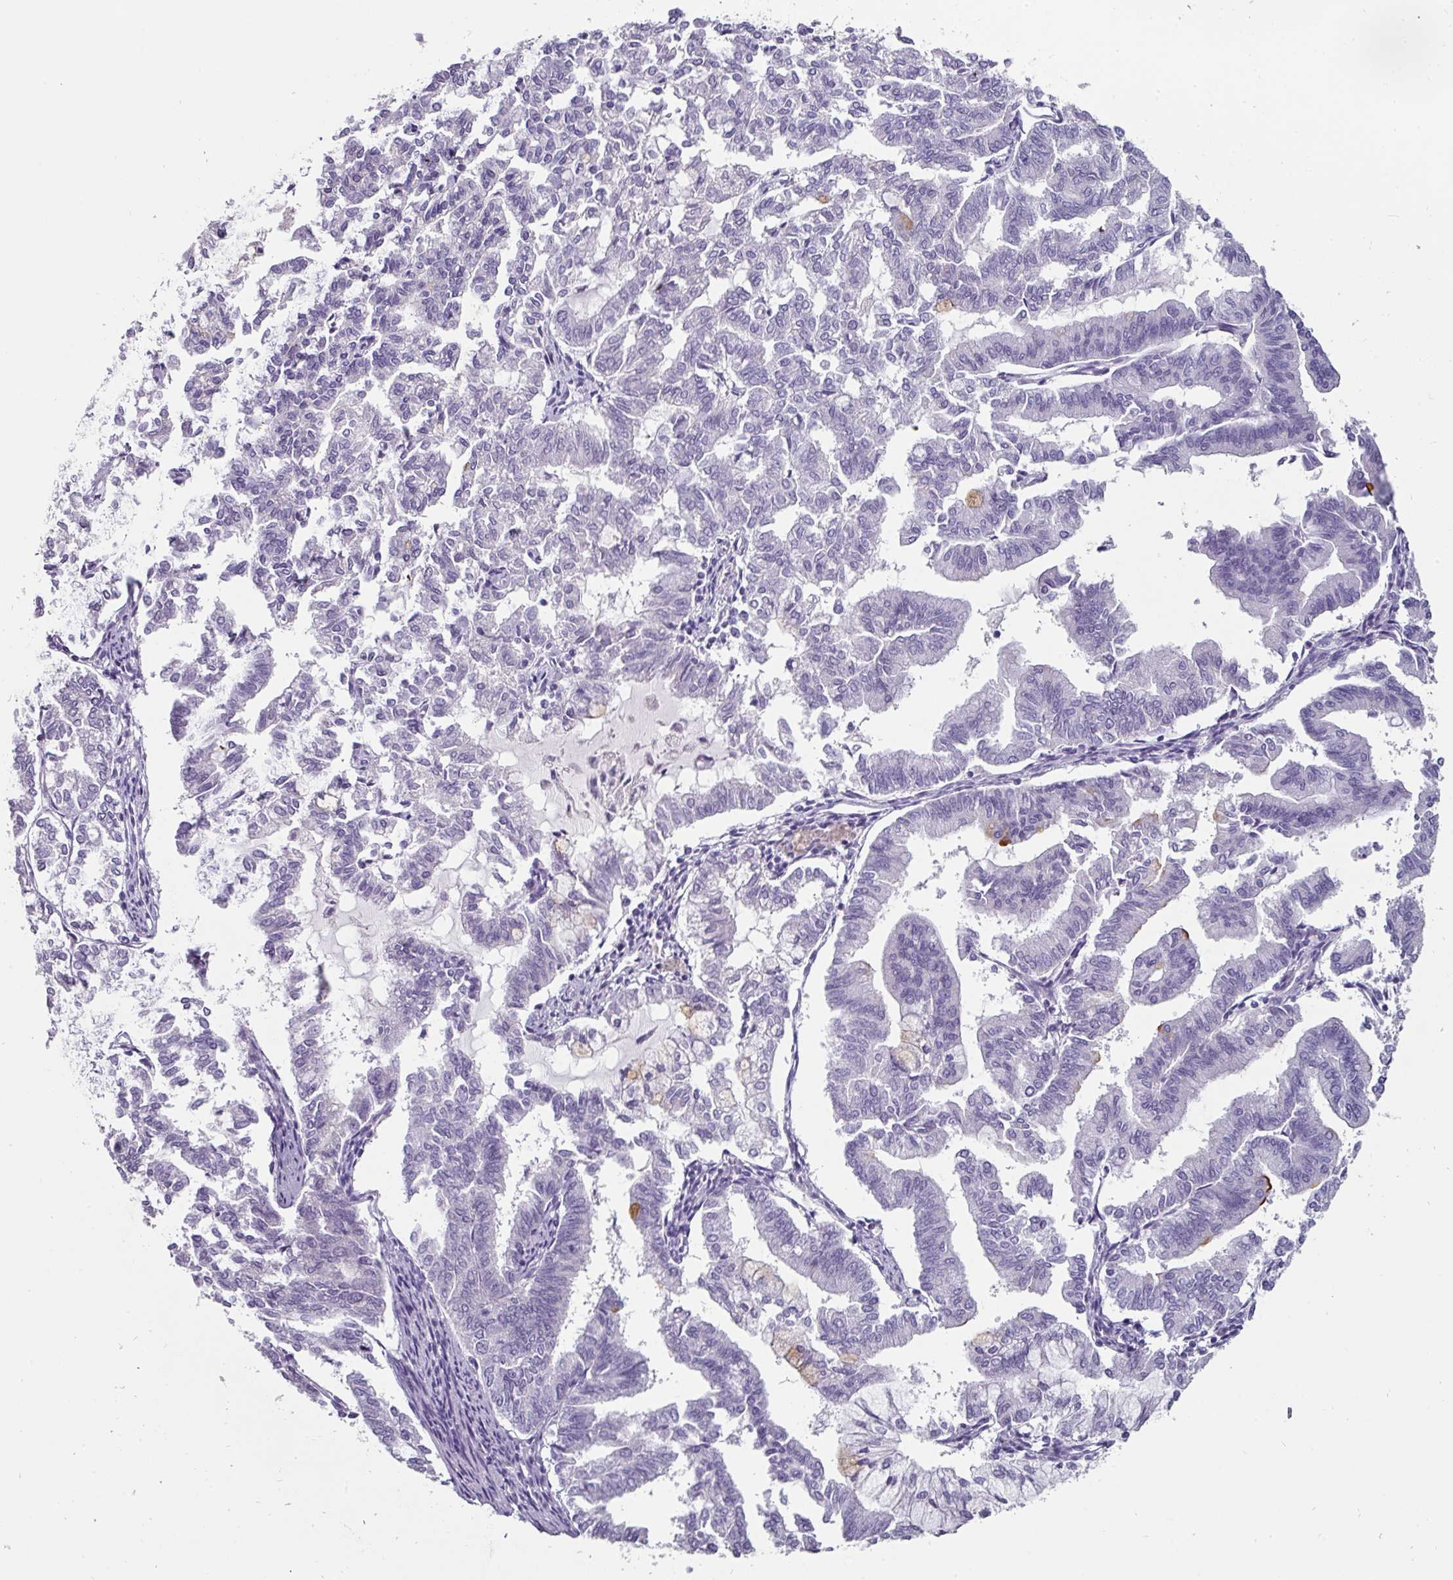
{"staining": {"intensity": "negative", "quantity": "none", "location": "none"}, "tissue": "endometrial cancer", "cell_type": "Tumor cells", "image_type": "cancer", "snomed": [{"axis": "morphology", "description": "Adenocarcinoma, NOS"}, {"axis": "topography", "description": "Endometrium"}], "caption": "This photomicrograph is of endometrial cancer stained with immunohistochemistry (IHC) to label a protein in brown with the nuclei are counter-stained blue. There is no staining in tumor cells.", "gene": "EYA3", "patient": {"sex": "female", "age": 79}}